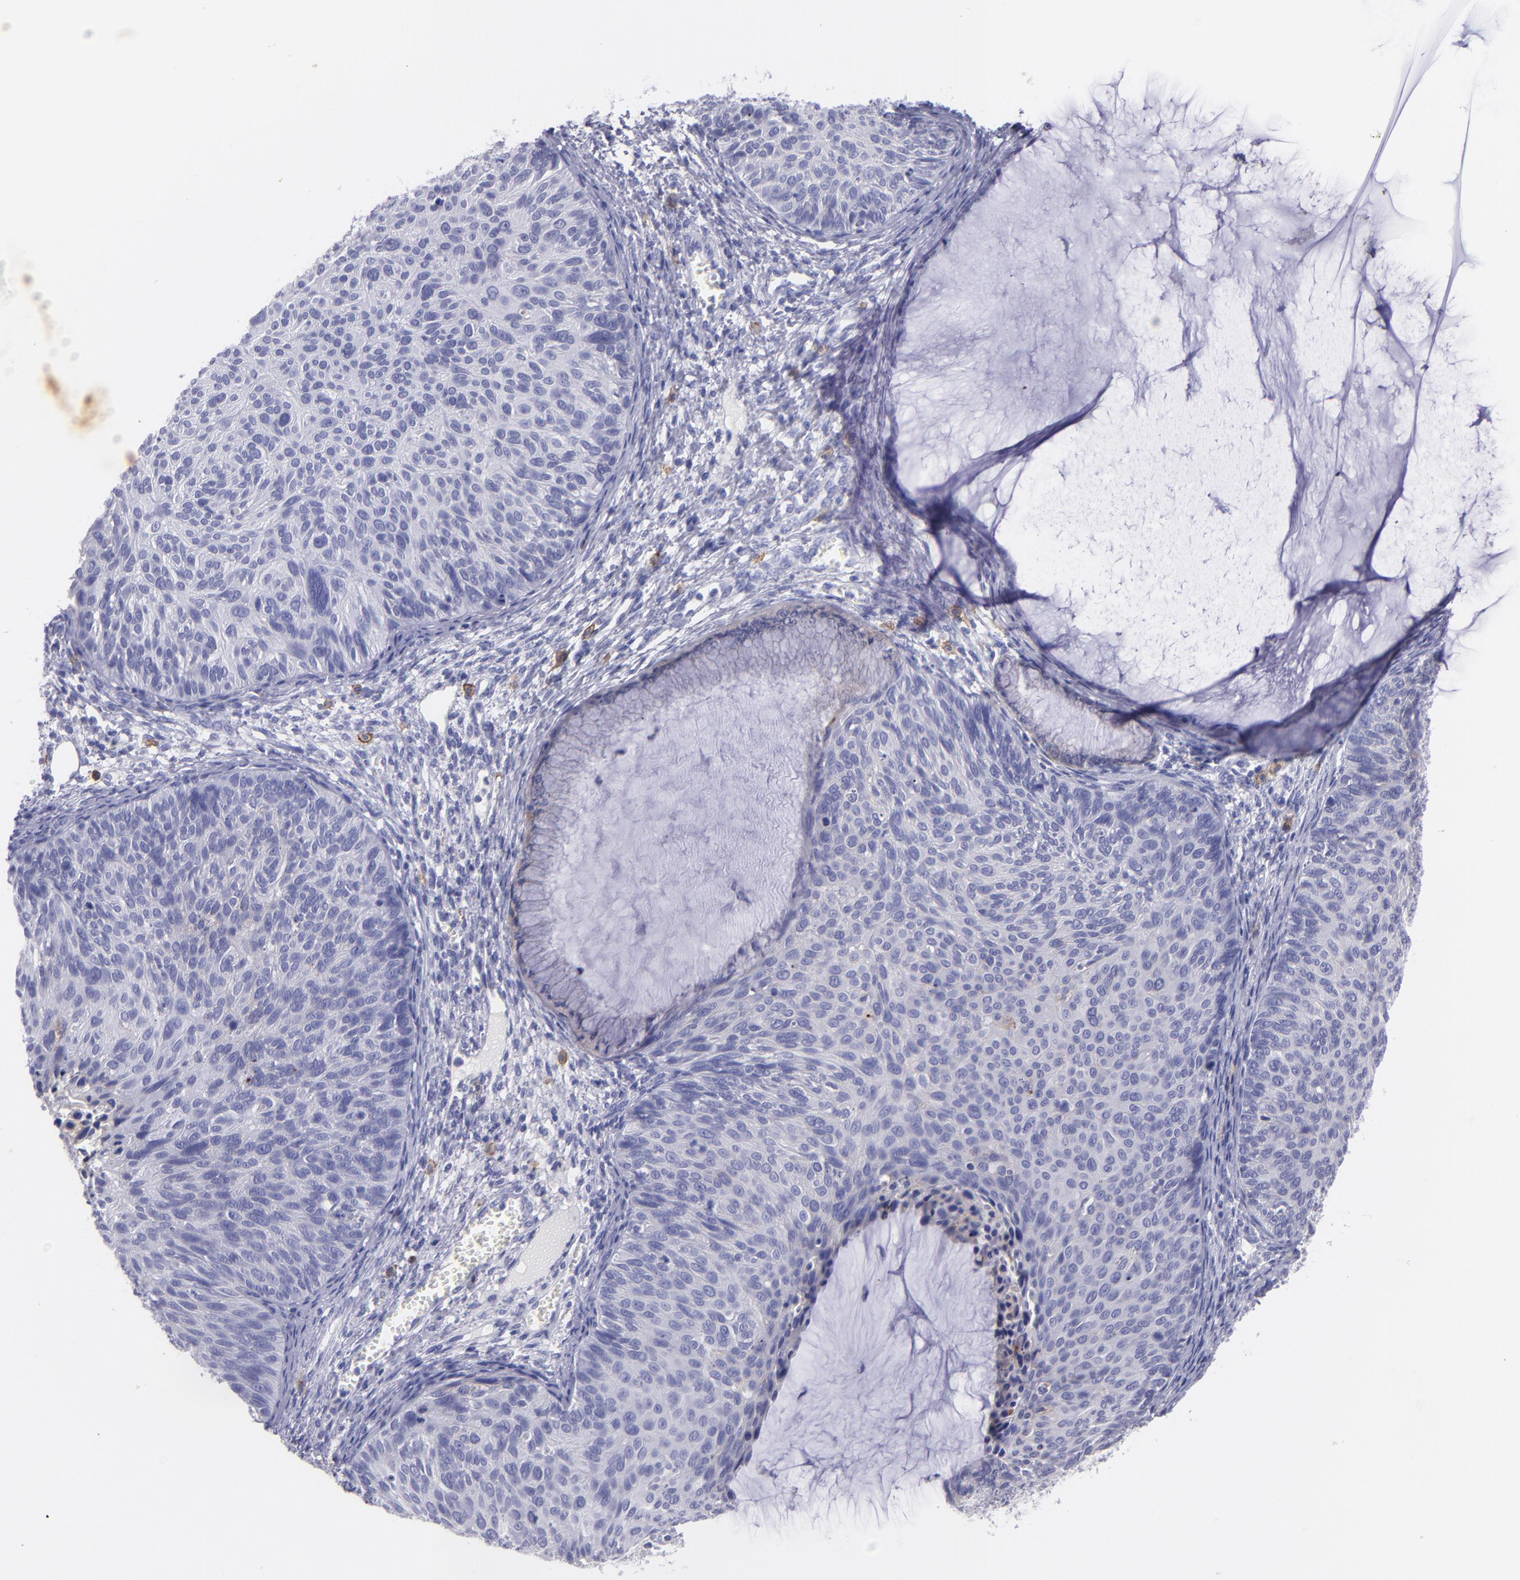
{"staining": {"intensity": "negative", "quantity": "none", "location": "none"}, "tissue": "cervical cancer", "cell_type": "Tumor cells", "image_type": "cancer", "snomed": [{"axis": "morphology", "description": "Squamous cell carcinoma, NOS"}, {"axis": "topography", "description": "Cervix"}], "caption": "This photomicrograph is of cervical cancer (squamous cell carcinoma) stained with IHC to label a protein in brown with the nuclei are counter-stained blue. There is no positivity in tumor cells. The staining was performed using DAB to visualize the protein expression in brown, while the nuclei were stained in blue with hematoxylin (Magnification: 20x).", "gene": "CD82", "patient": {"sex": "female", "age": 36}}